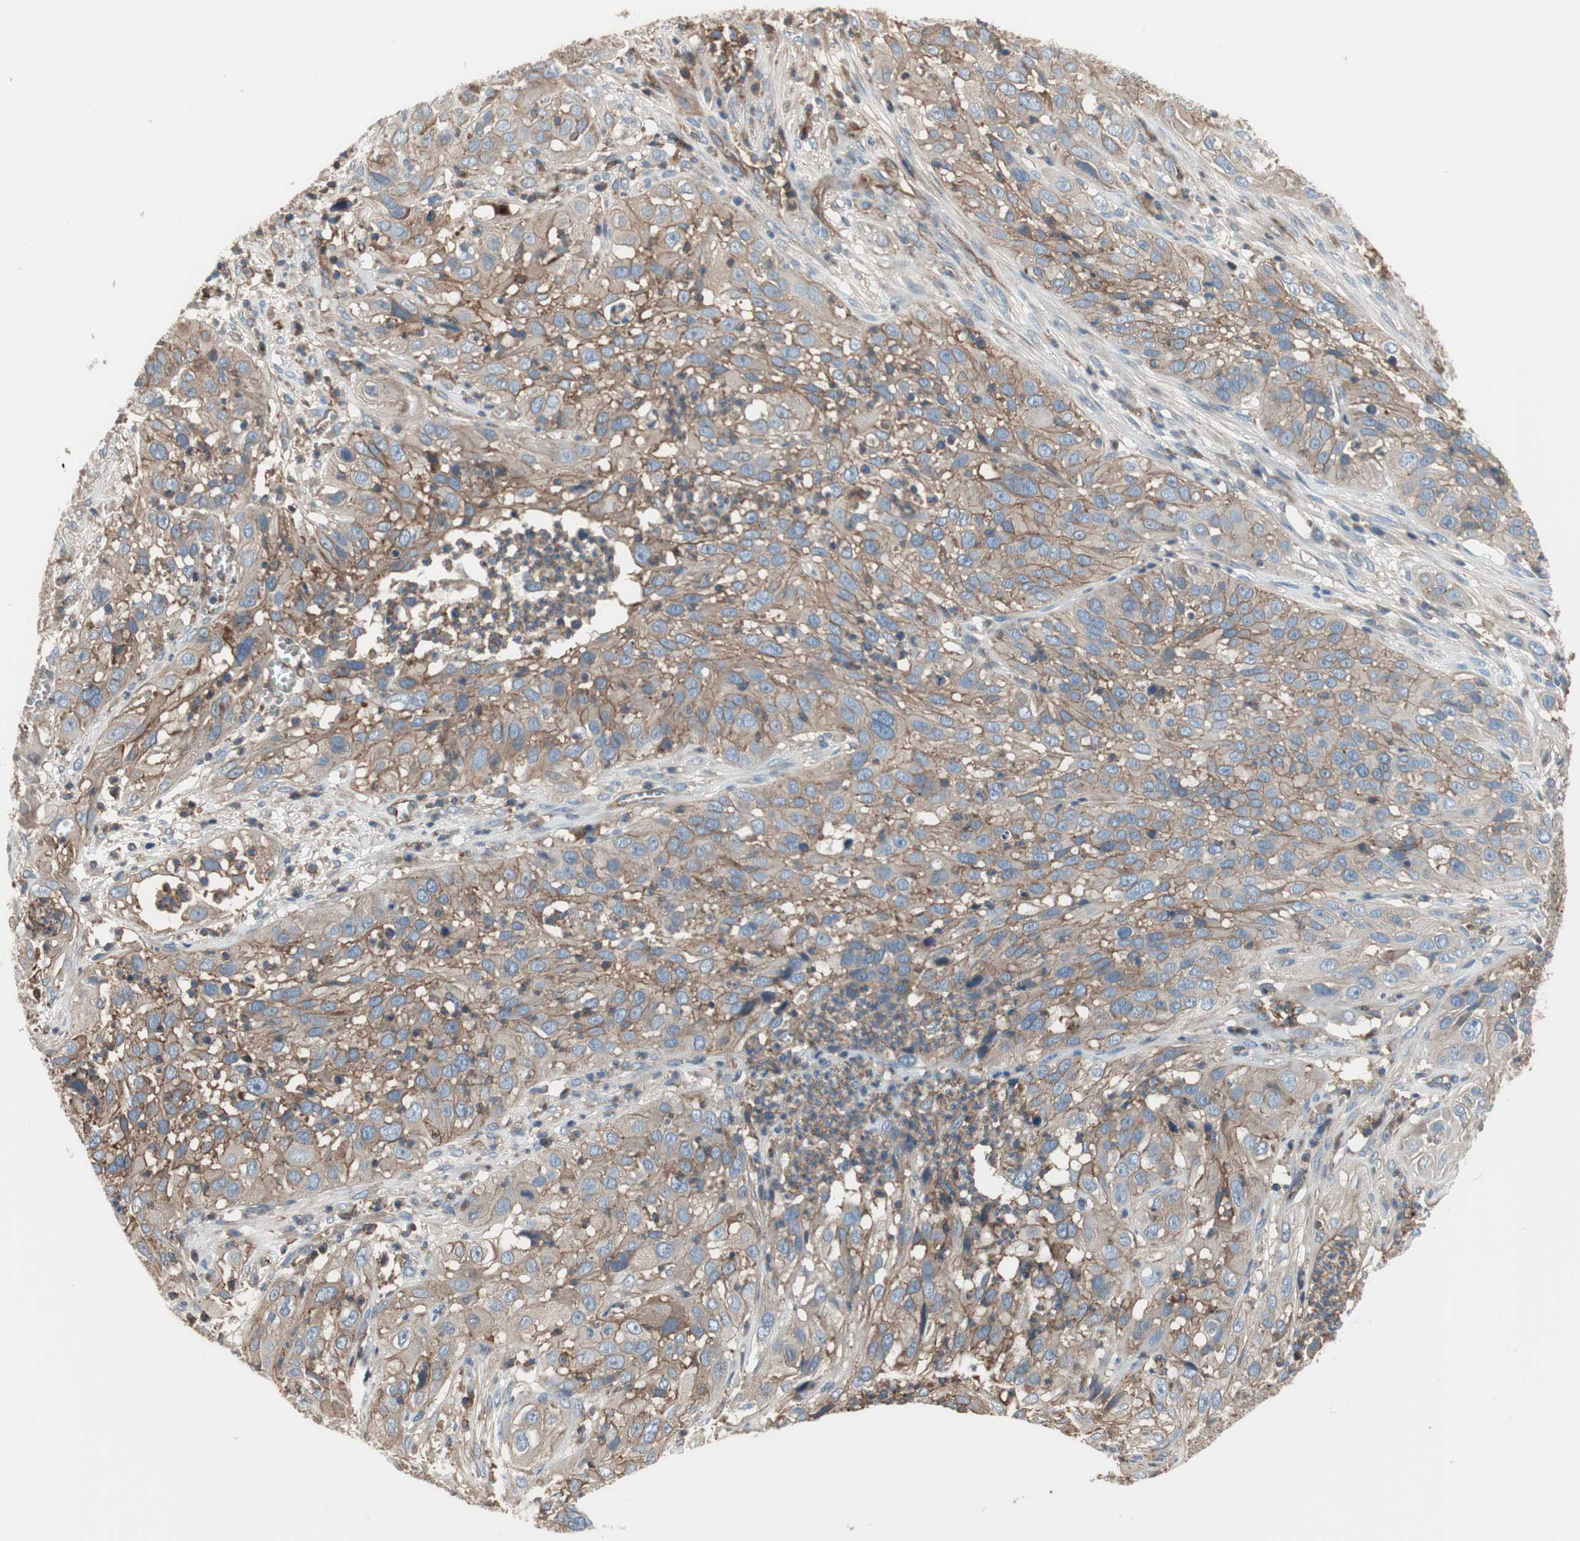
{"staining": {"intensity": "moderate", "quantity": "25%-75%", "location": "cytoplasmic/membranous"}, "tissue": "cervical cancer", "cell_type": "Tumor cells", "image_type": "cancer", "snomed": [{"axis": "morphology", "description": "Squamous cell carcinoma, NOS"}, {"axis": "topography", "description": "Cervix"}], "caption": "Immunohistochemical staining of cervical cancer demonstrates medium levels of moderate cytoplasmic/membranous protein positivity in about 25%-75% of tumor cells.", "gene": "IL1RL1", "patient": {"sex": "female", "age": 32}}